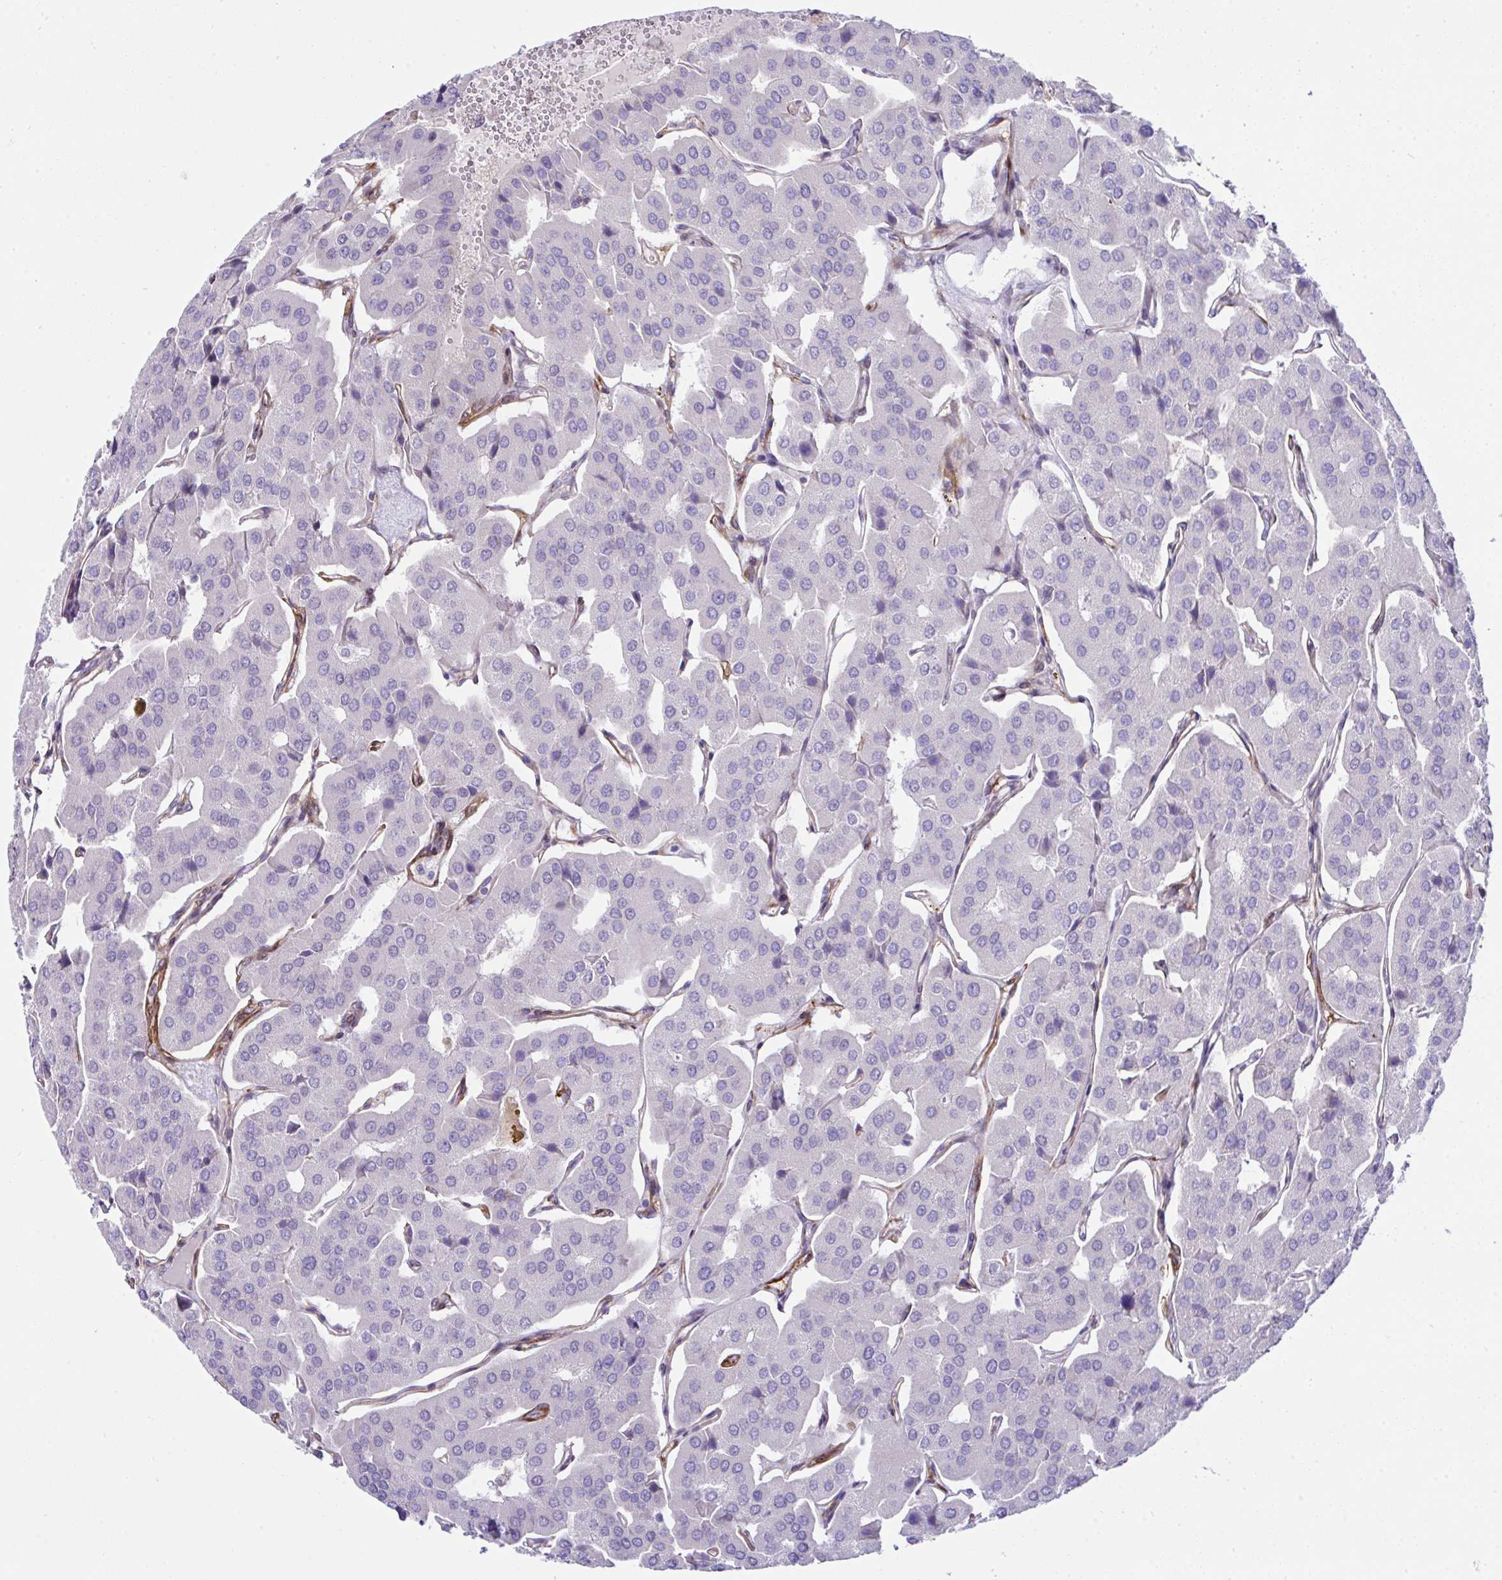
{"staining": {"intensity": "negative", "quantity": "none", "location": "none"}, "tissue": "parathyroid gland", "cell_type": "Glandular cells", "image_type": "normal", "snomed": [{"axis": "morphology", "description": "Normal tissue, NOS"}, {"axis": "morphology", "description": "Adenoma, NOS"}, {"axis": "topography", "description": "Parathyroid gland"}], "caption": "Immunohistochemical staining of benign human parathyroid gland displays no significant expression in glandular cells. (DAB immunohistochemistry (IHC), high magnification).", "gene": "FBXO34", "patient": {"sex": "female", "age": 86}}